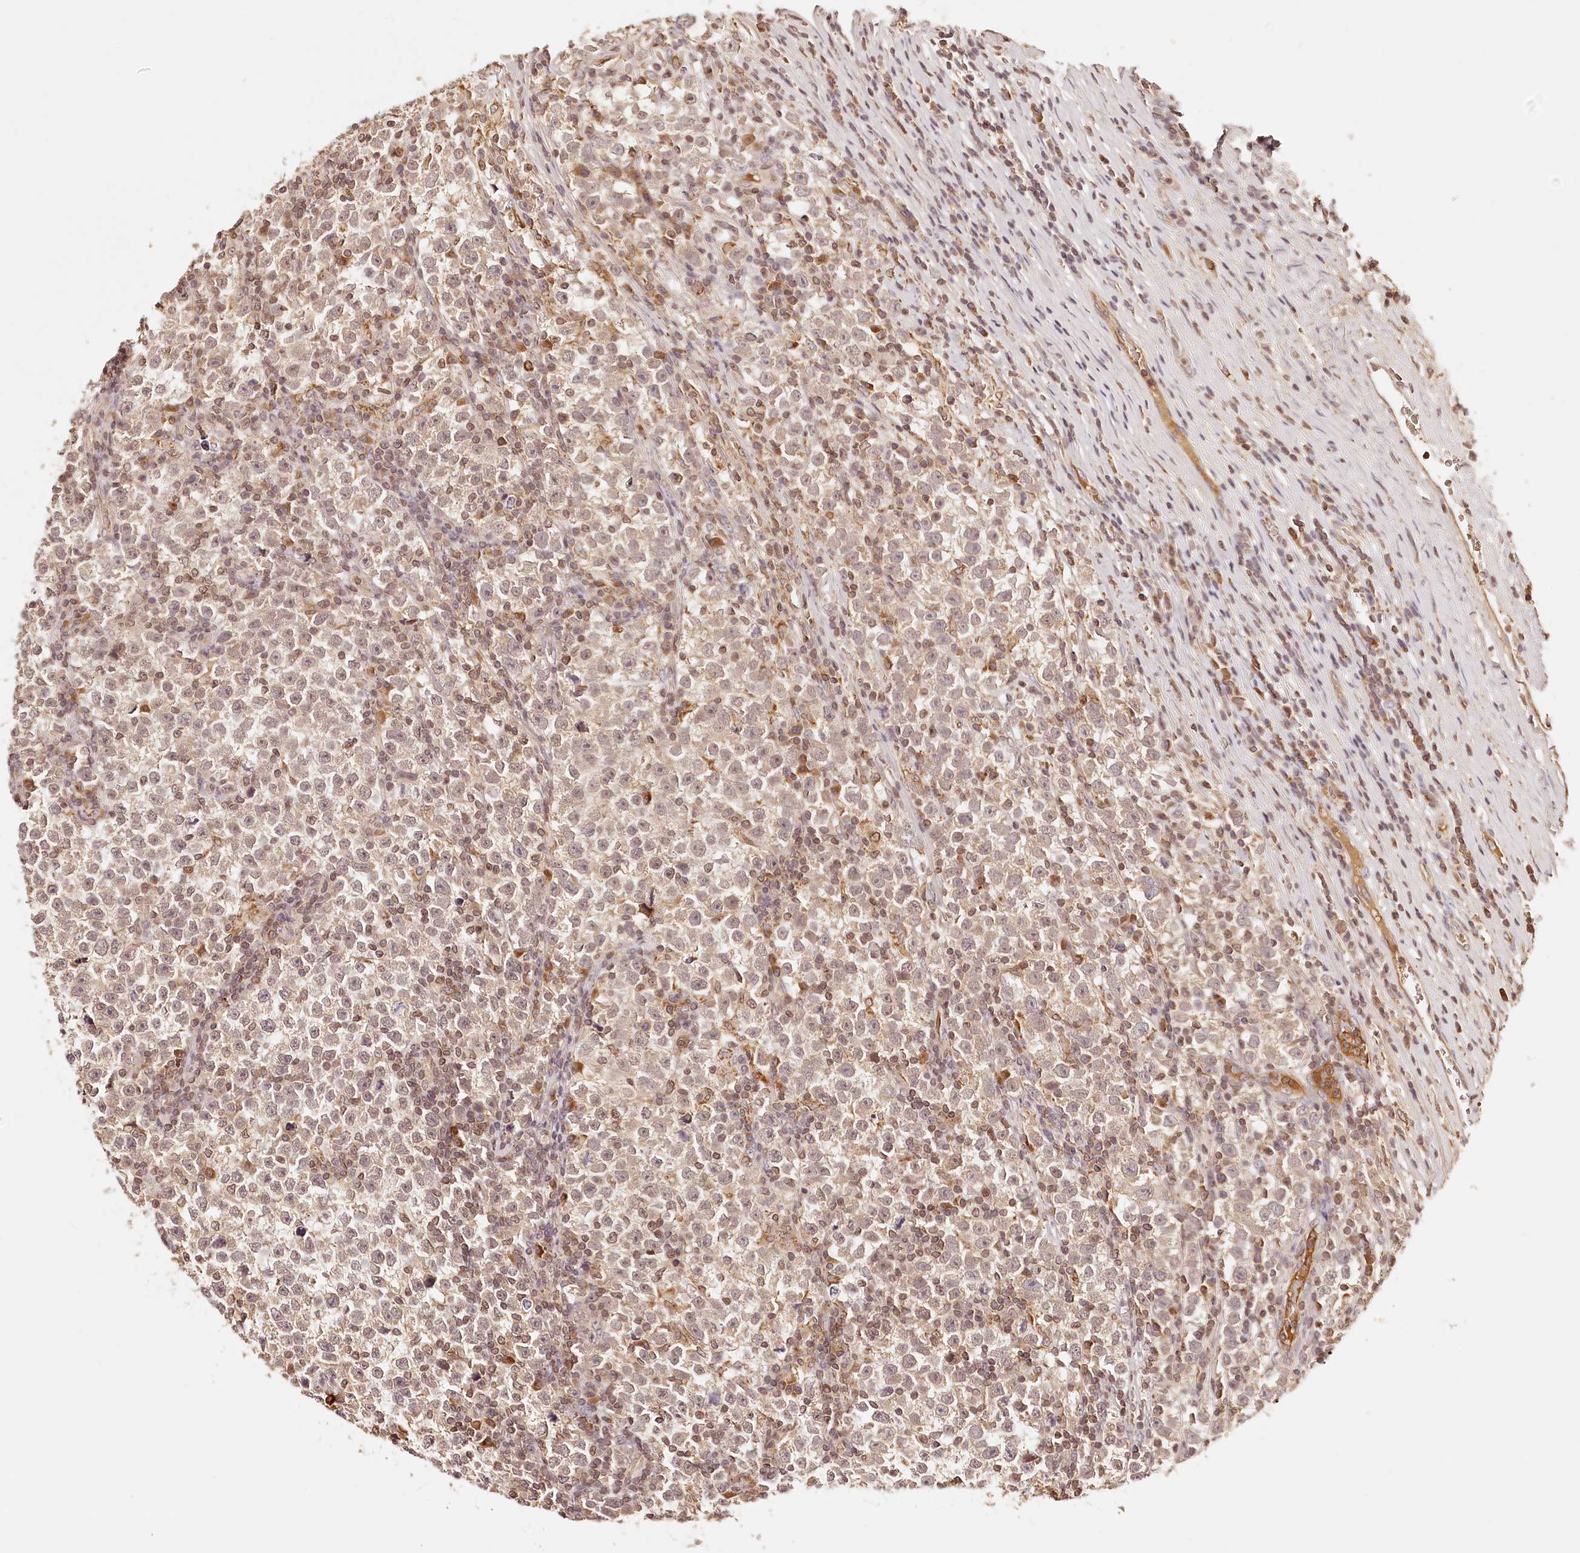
{"staining": {"intensity": "weak", "quantity": "<25%", "location": "cytoplasmic/membranous"}, "tissue": "testis cancer", "cell_type": "Tumor cells", "image_type": "cancer", "snomed": [{"axis": "morphology", "description": "Normal tissue, NOS"}, {"axis": "morphology", "description": "Seminoma, NOS"}, {"axis": "topography", "description": "Testis"}], "caption": "IHC image of human testis cancer stained for a protein (brown), which reveals no expression in tumor cells.", "gene": "SYNGR1", "patient": {"sex": "male", "age": 43}}